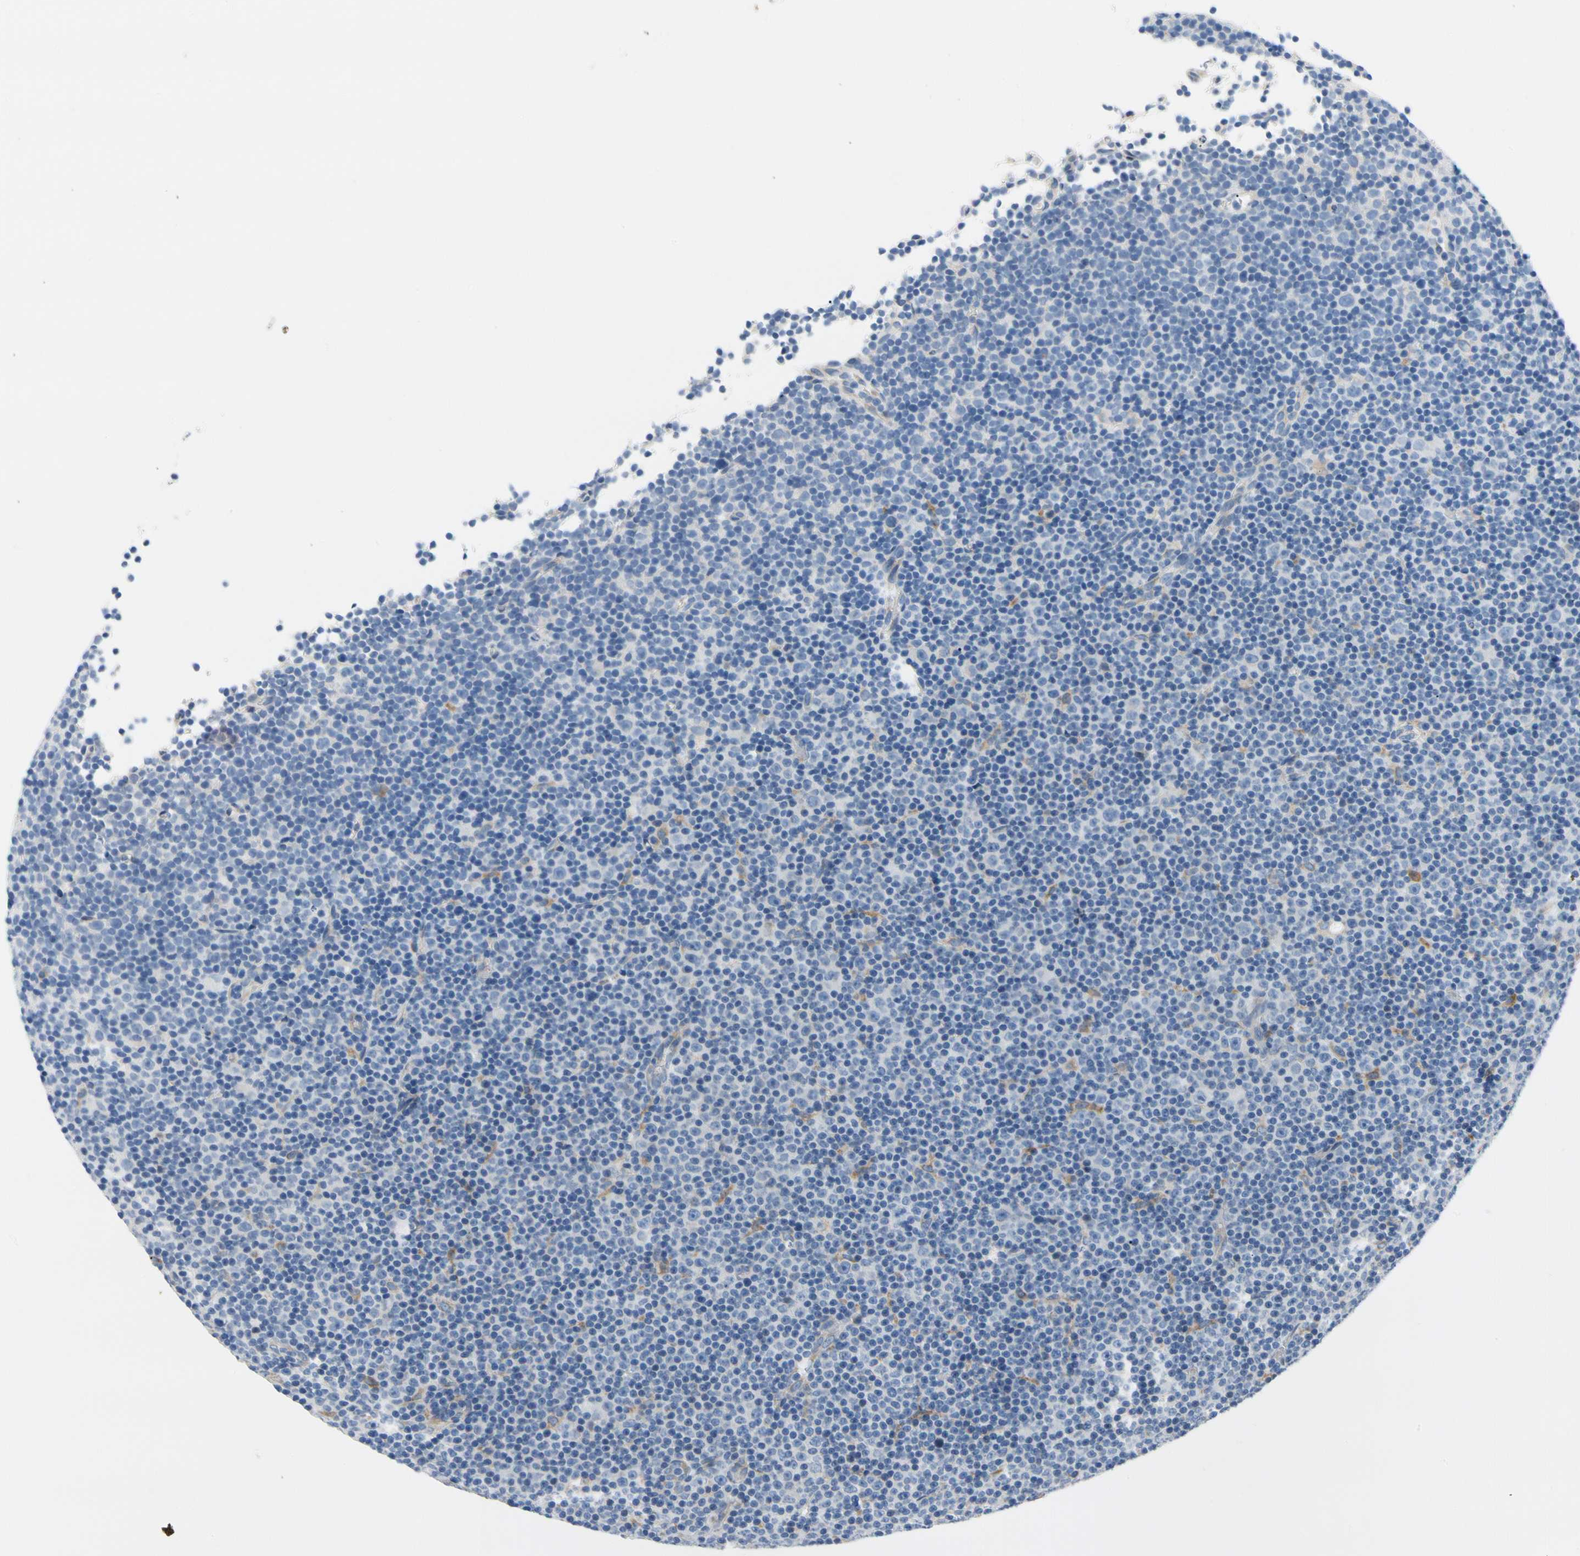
{"staining": {"intensity": "negative", "quantity": "none", "location": "none"}, "tissue": "lymphoma", "cell_type": "Tumor cells", "image_type": "cancer", "snomed": [{"axis": "morphology", "description": "Malignant lymphoma, non-Hodgkin's type, Low grade"}, {"axis": "topography", "description": "Lymph node"}], "caption": "DAB (3,3'-diaminobenzidine) immunohistochemical staining of malignant lymphoma, non-Hodgkin's type (low-grade) exhibits no significant positivity in tumor cells. Brightfield microscopy of immunohistochemistry stained with DAB (brown) and hematoxylin (blue), captured at high magnification.", "gene": "STXBP1", "patient": {"sex": "female", "age": 67}}